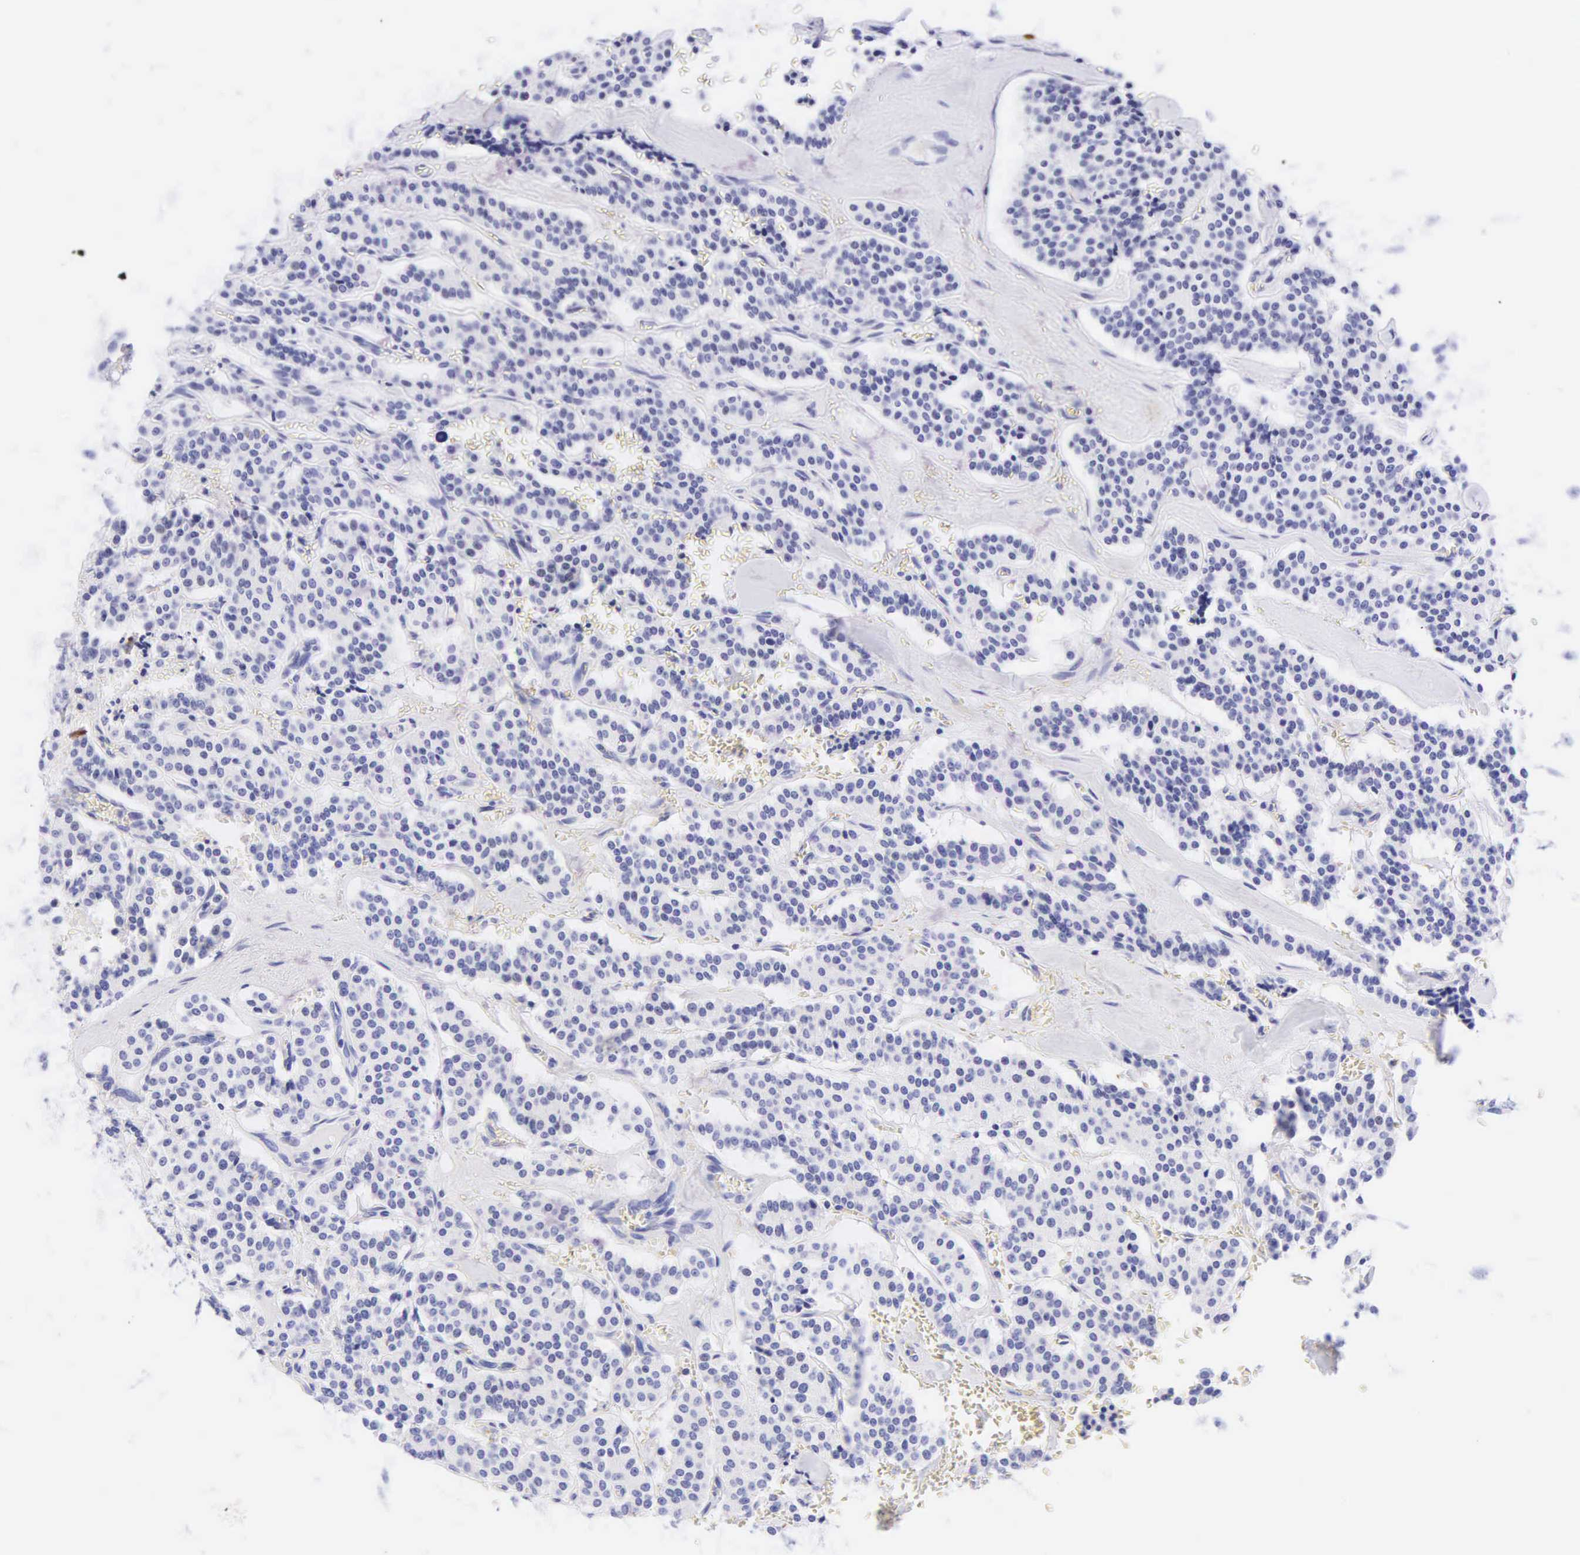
{"staining": {"intensity": "negative", "quantity": "none", "location": "none"}, "tissue": "carcinoid", "cell_type": "Tumor cells", "image_type": "cancer", "snomed": [{"axis": "morphology", "description": "Carcinoid, malignant, NOS"}, {"axis": "topography", "description": "Bronchus"}], "caption": "Image shows no significant protein positivity in tumor cells of malignant carcinoid.", "gene": "DES", "patient": {"sex": "male", "age": 55}}